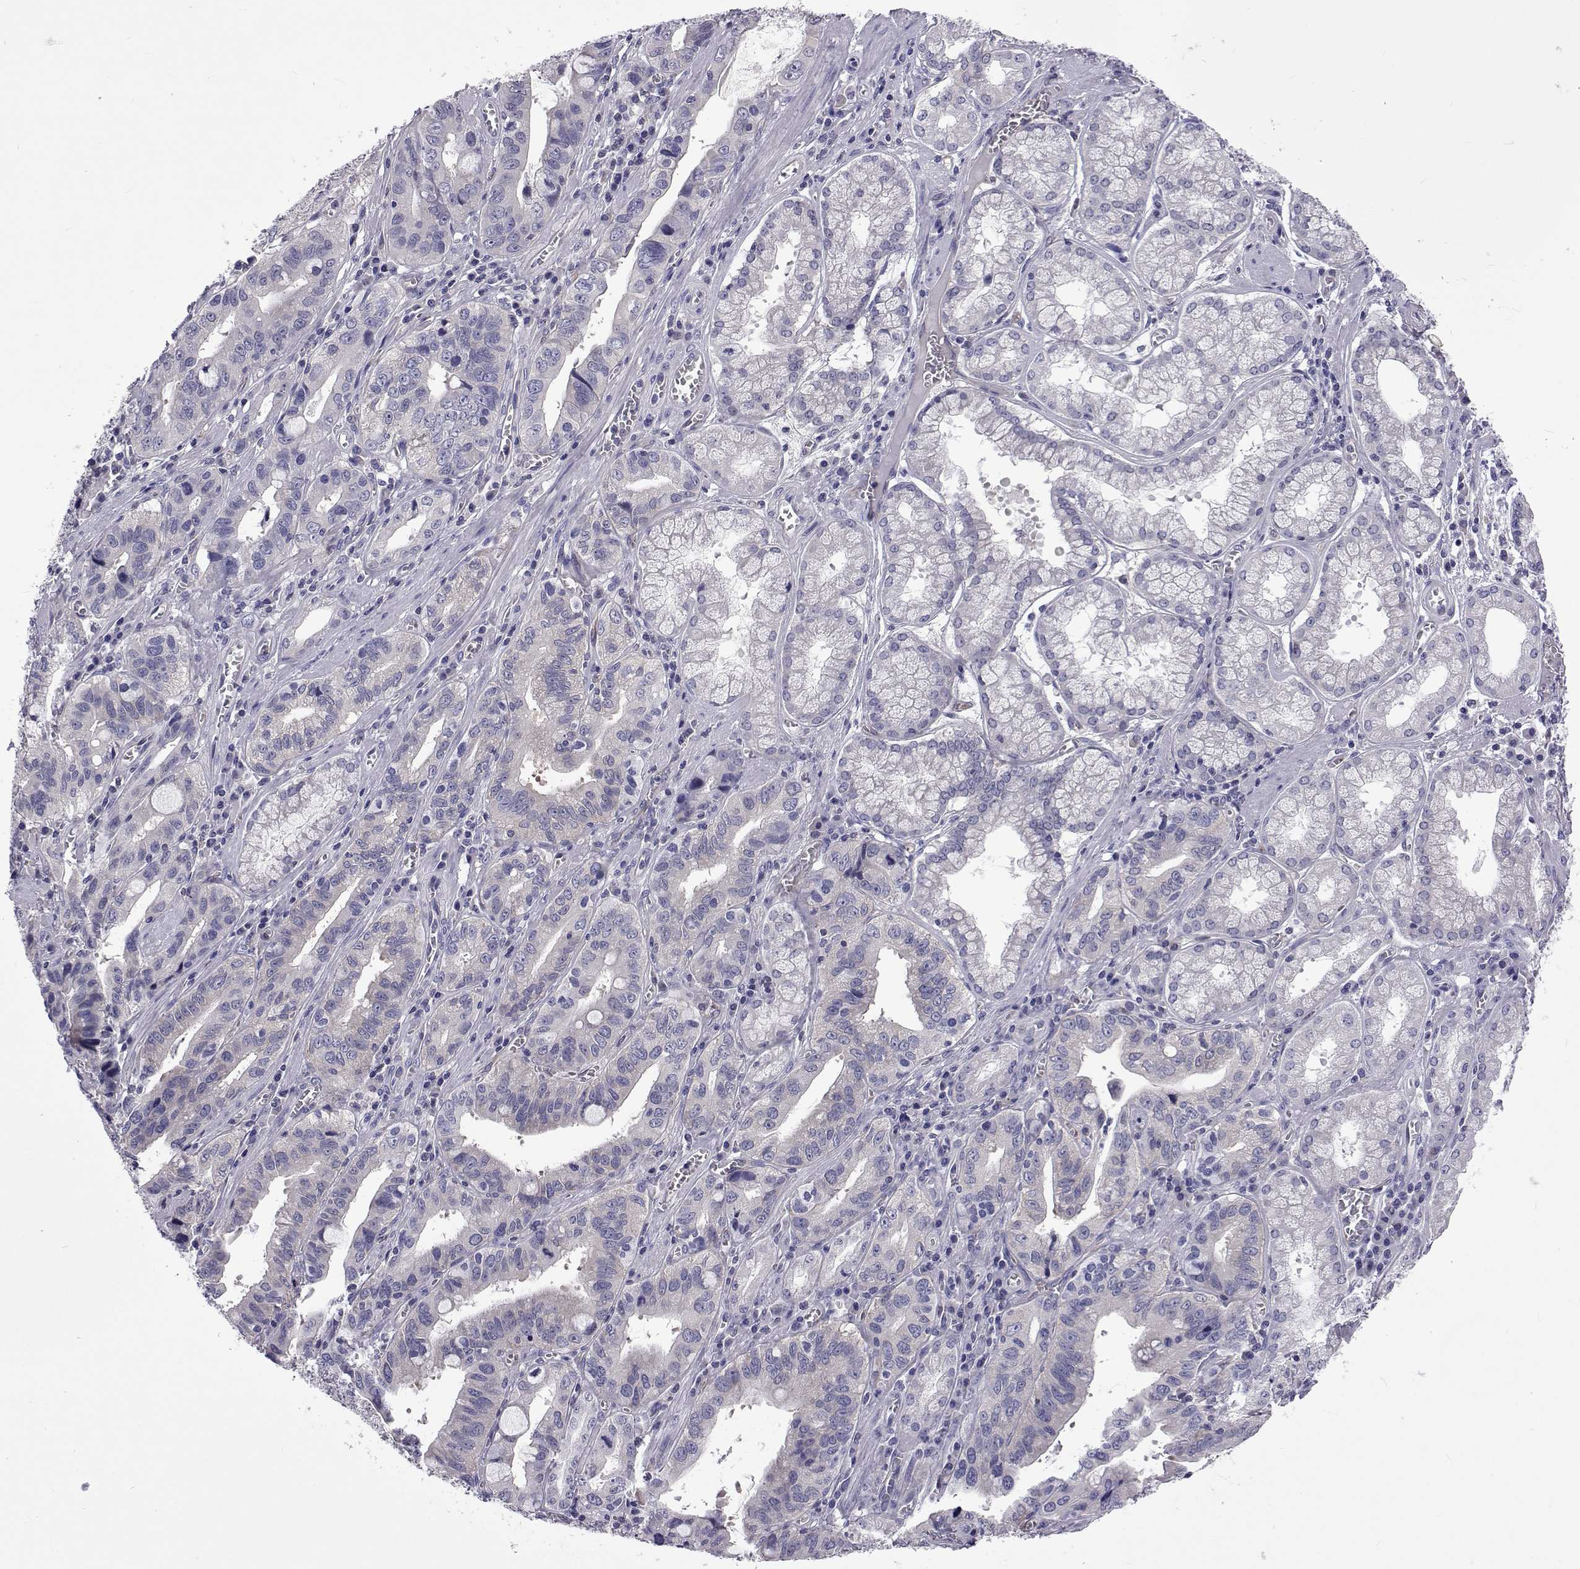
{"staining": {"intensity": "negative", "quantity": "none", "location": "none"}, "tissue": "stomach cancer", "cell_type": "Tumor cells", "image_type": "cancer", "snomed": [{"axis": "morphology", "description": "Adenocarcinoma, NOS"}, {"axis": "topography", "description": "Stomach, lower"}], "caption": "Immunohistochemical staining of human stomach adenocarcinoma displays no significant staining in tumor cells.", "gene": "TCF15", "patient": {"sex": "female", "age": 76}}